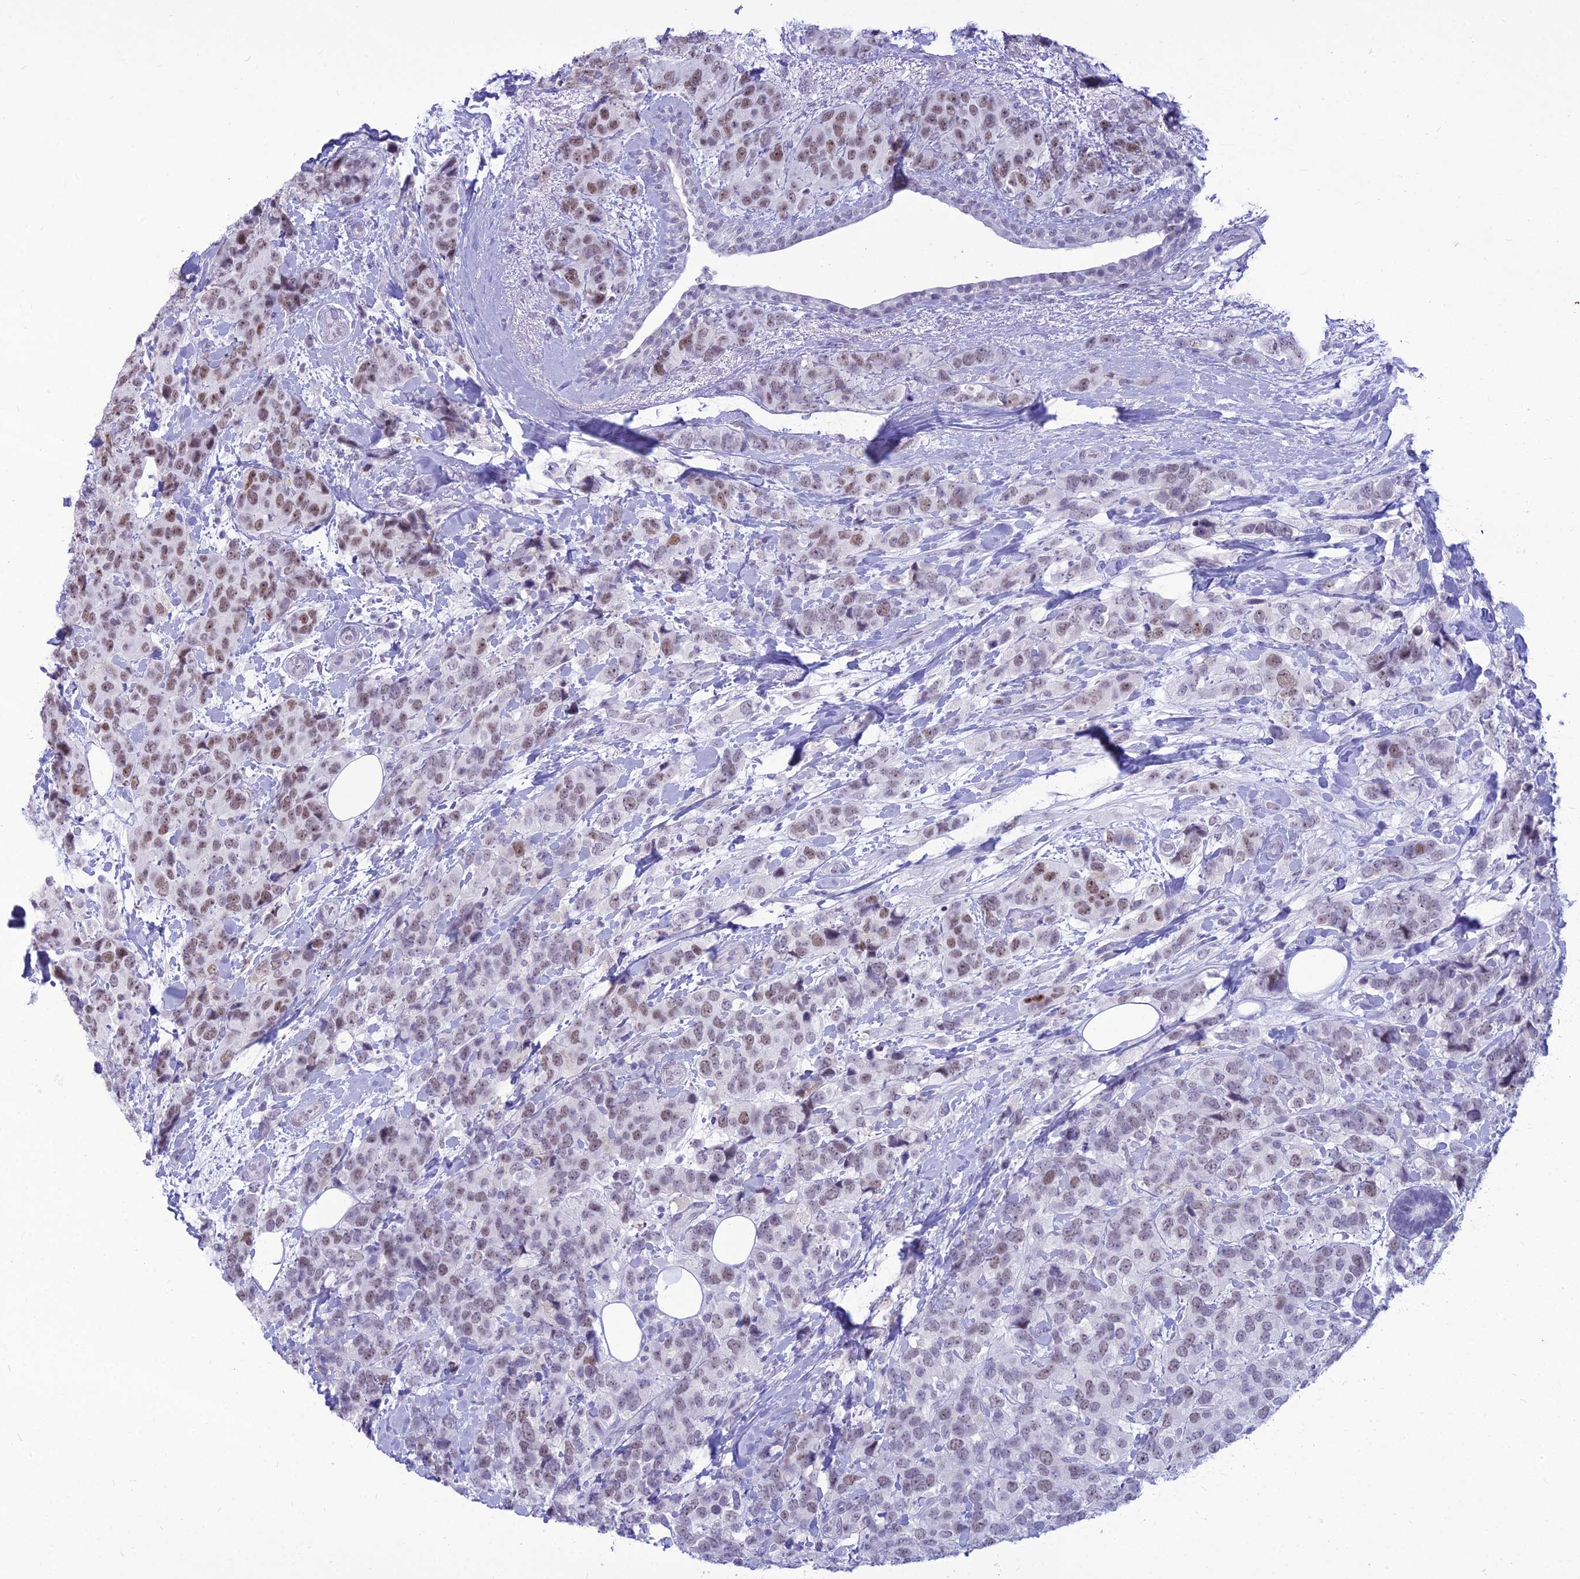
{"staining": {"intensity": "moderate", "quantity": "25%-75%", "location": "nuclear"}, "tissue": "breast cancer", "cell_type": "Tumor cells", "image_type": "cancer", "snomed": [{"axis": "morphology", "description": "Lobular carcinoma"}, {"axis": "topography", "description": "Breast"}], "caption": "Protein expression analysis of human breast cancer (lobular carcinoma) reveals moderate nuclear positivity in approximately 25%-75% of tumor cells.", "gene": "DHX40", "patient": {"sex": "female", "age": 59}}